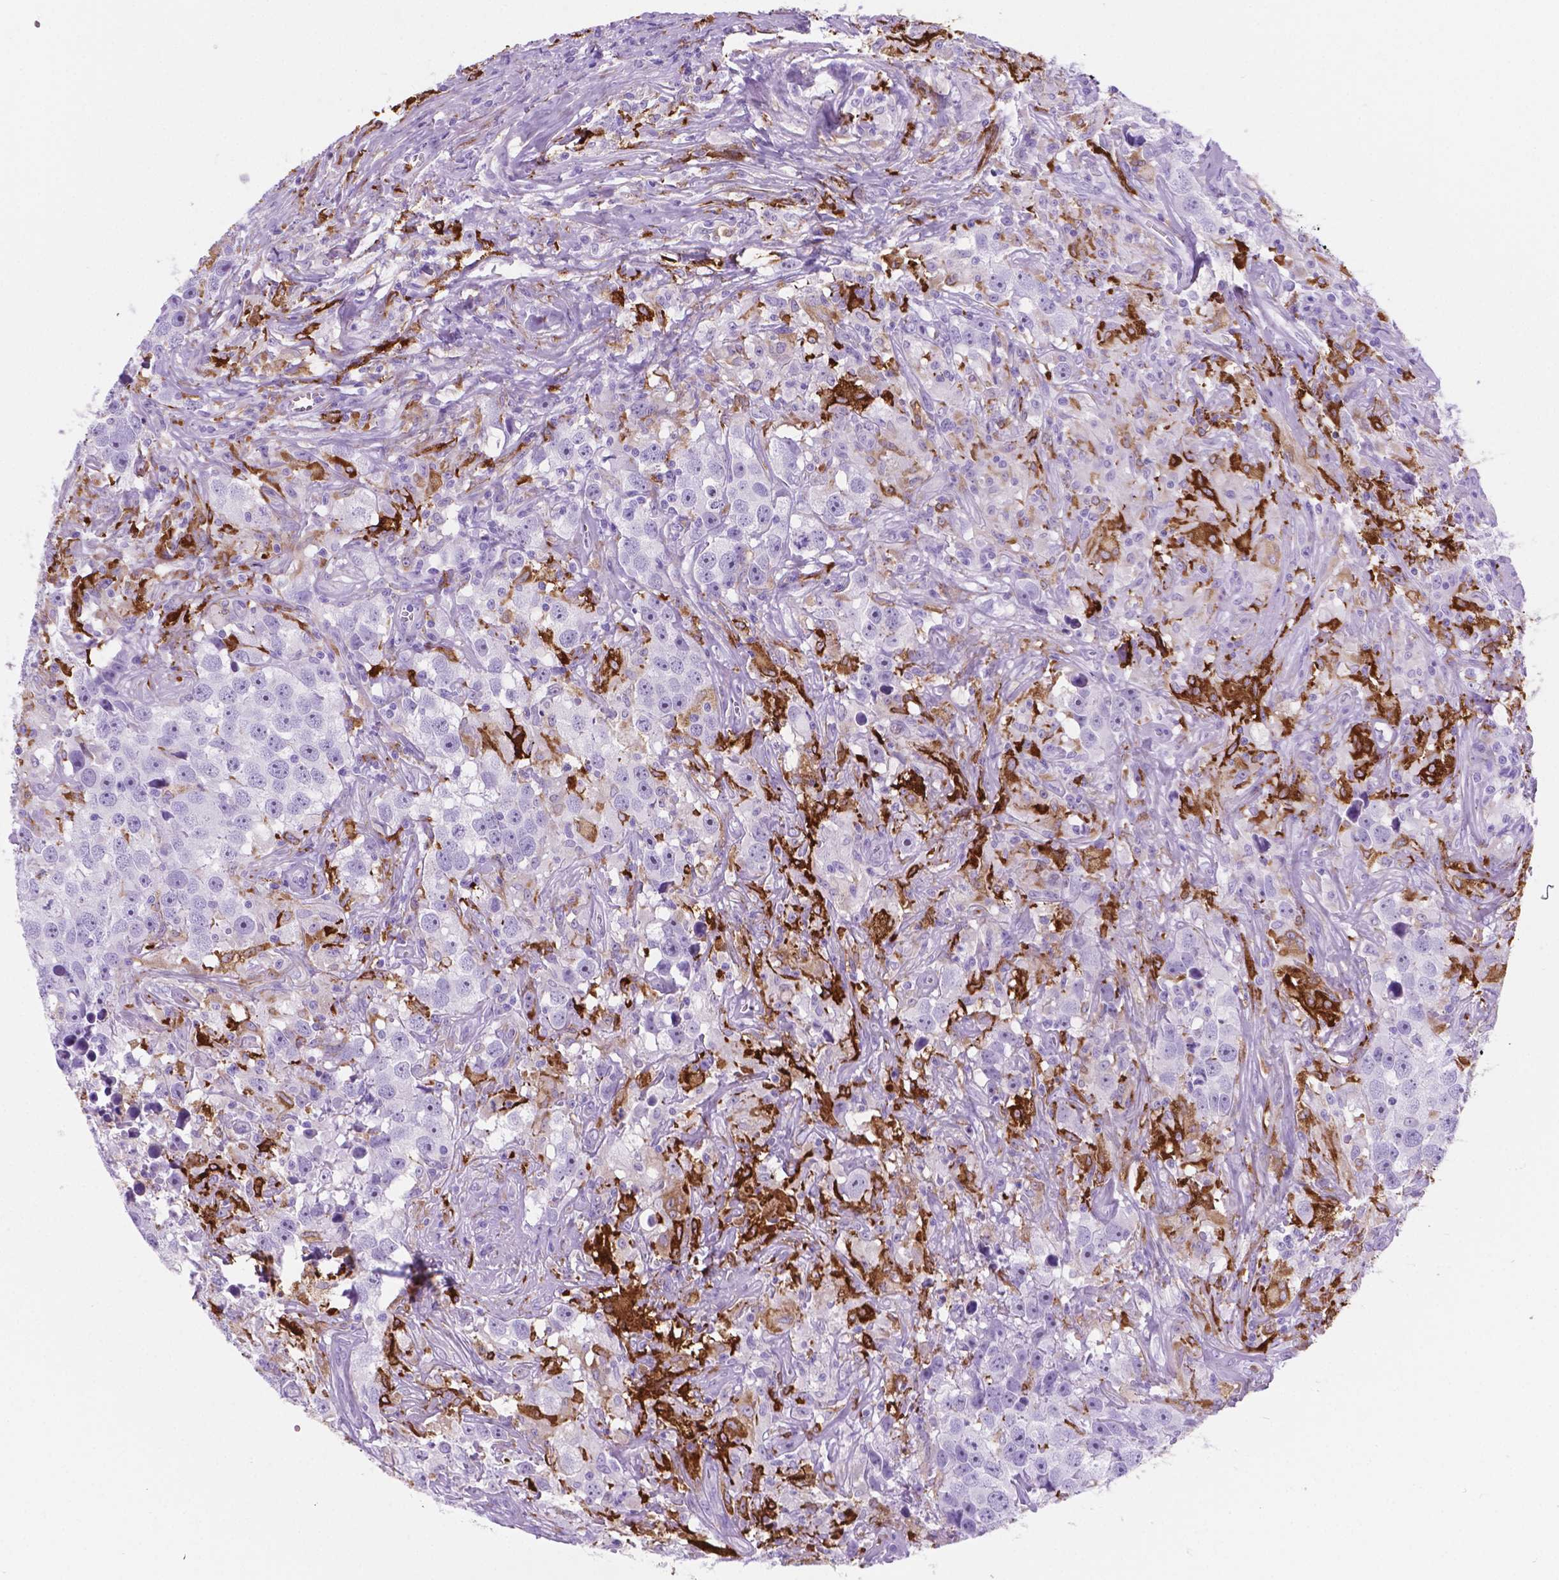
{"staining": {"intensity": "negative", "quantity": "none", "location": "none"}, "tissue": "testis cancer", "cell_type": "Tumor cells", "image_type": "cancer", "snomed": [{"axis": "morphology", "description": "Seminoma, NOS"}, {"axis": "topography", "description": "Testis"}], "caption": "Tumor cells show no significant protein expression in testis cancer.", "gene": "MACF1", "patient": {"sex": "male", "age": 49}}